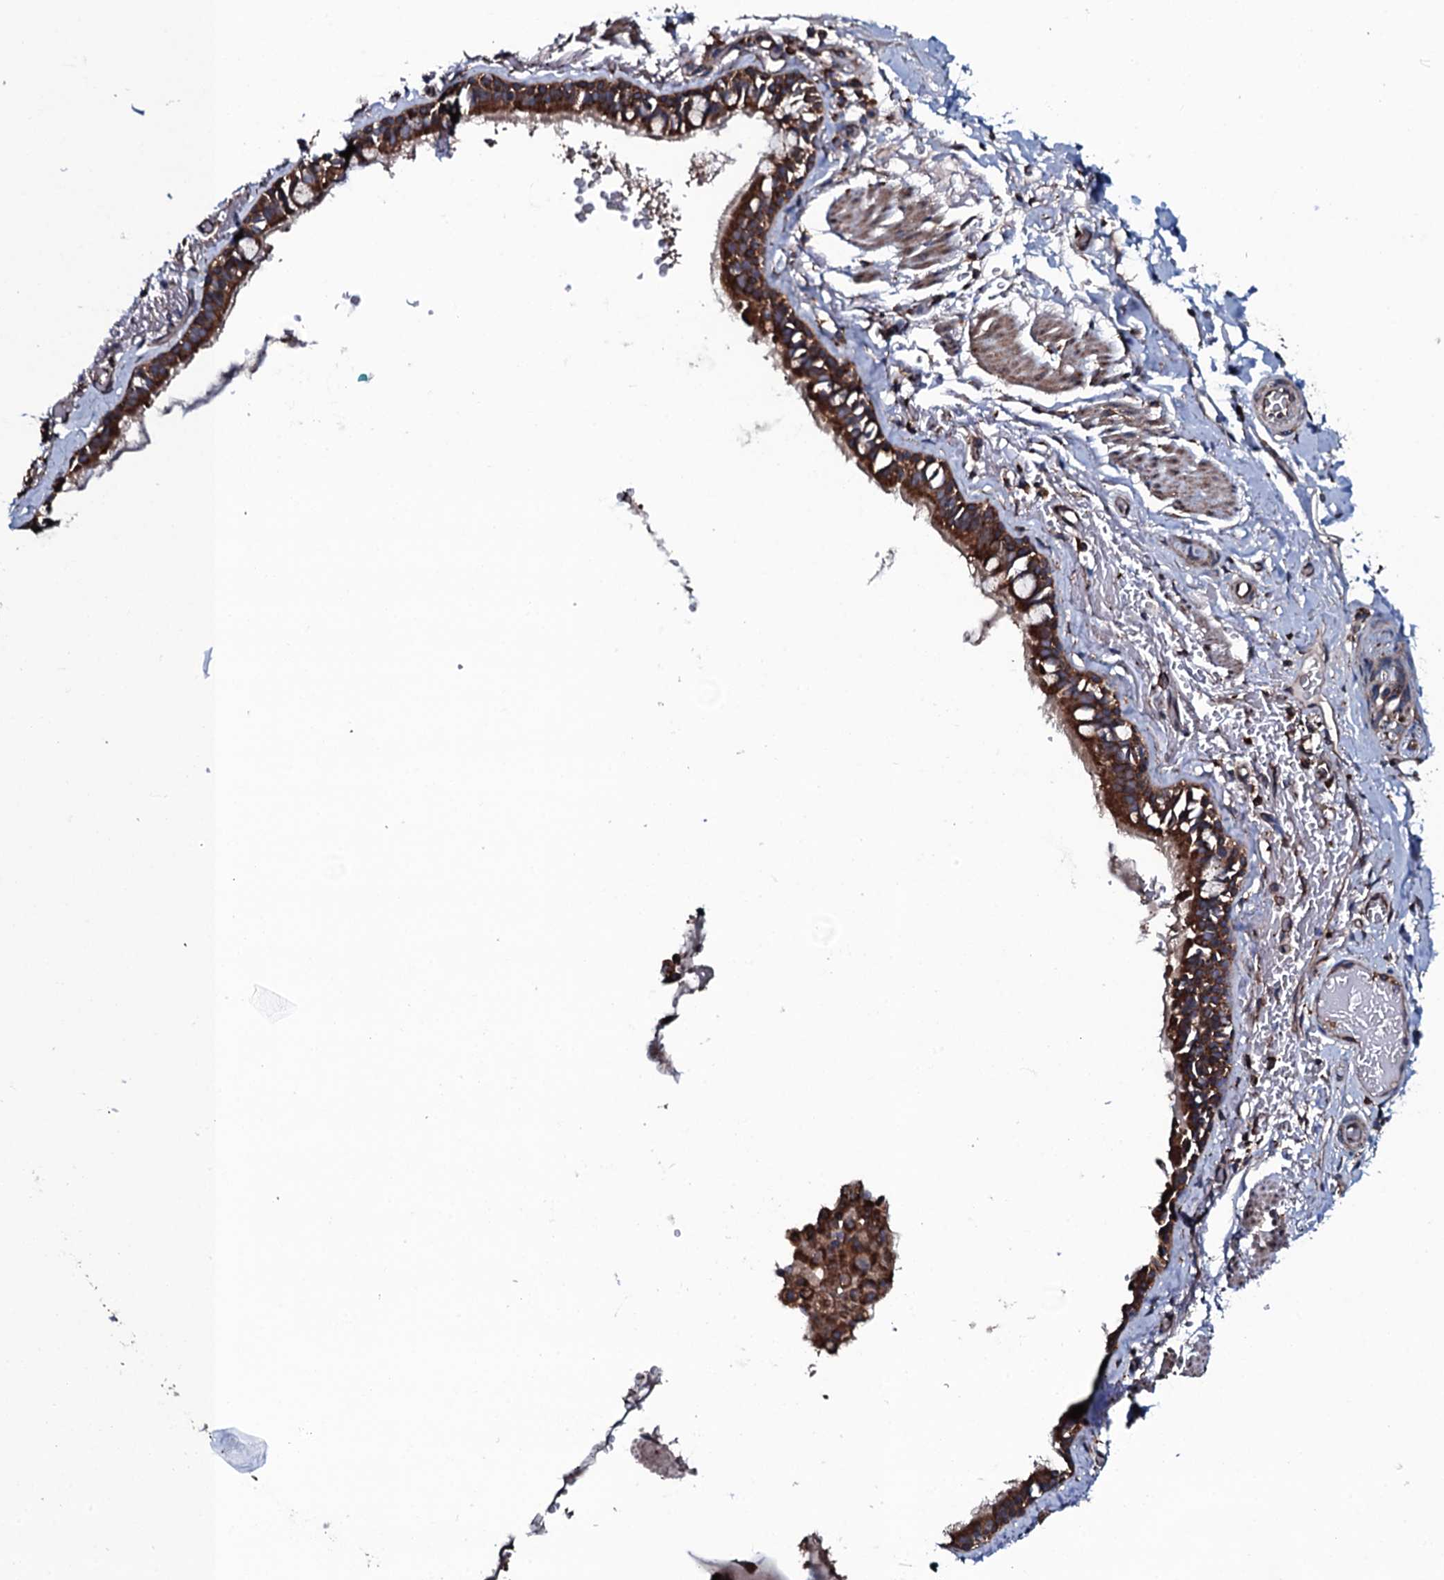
{"staining": {"intensity": "strong", "quantity": ">75%", "location": "cytoplasmic/membranous"}, "tissue": "bronchus", "cell_type": "Respiratory epithelial cells", "image_type": "normal", "snomed": [{"axis": "morphology", "description": "Normal tissue, NOS"}, {"axis": "topography", "description": "Cartilage tissue"}], "caption": "Immunohistochemistry photomicrograph of unremarkable bronchus: human bronchus stained using immunohistochemistry shows high levels of strong protein expression localized specifically in the cytoplasmic/membranous of respiratory epithelial cells, appearing as a cytoplasmic/membranous brown color.", "gene": "RAB12", "patient": {"sex": "male", "age": 63}}